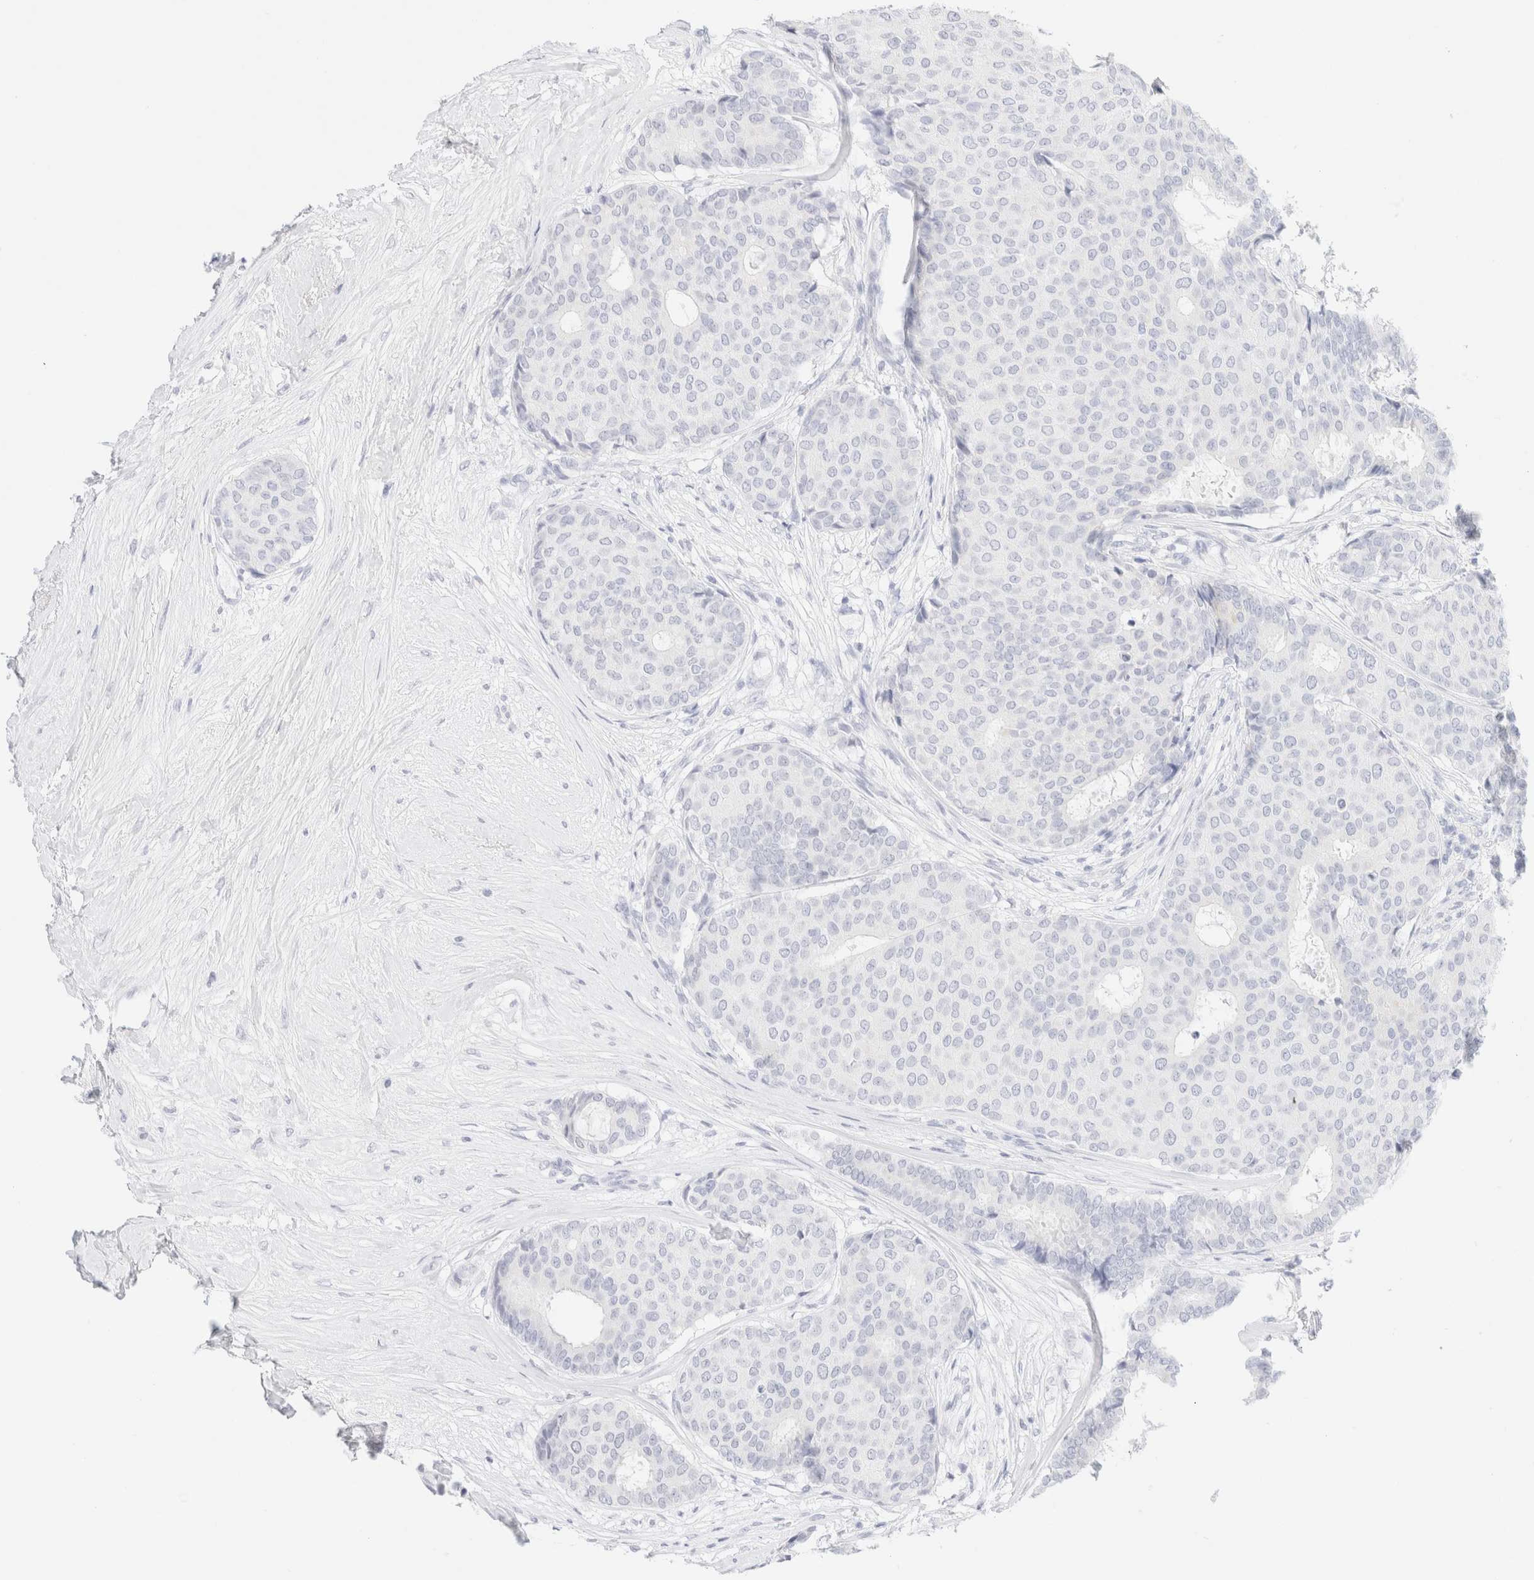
{"staining": {"intensity": "negative", "quantity": "none", "location": "none"}, "tissue": "breast cancer", "cell_type": "Tumor cells", "image_type": "cancer", "snomed": [{"axis": "morphology", "description": "Duct carcinoma"}, {"axis": "topography", "description": "Breast"}], "caption": "IHC histopathology image of breast cancer stained for a protein (brown), which exhibits no positivity in tumor cells.", "gene": "KRT15", "patient": {"sex": "female", "age": 75}}